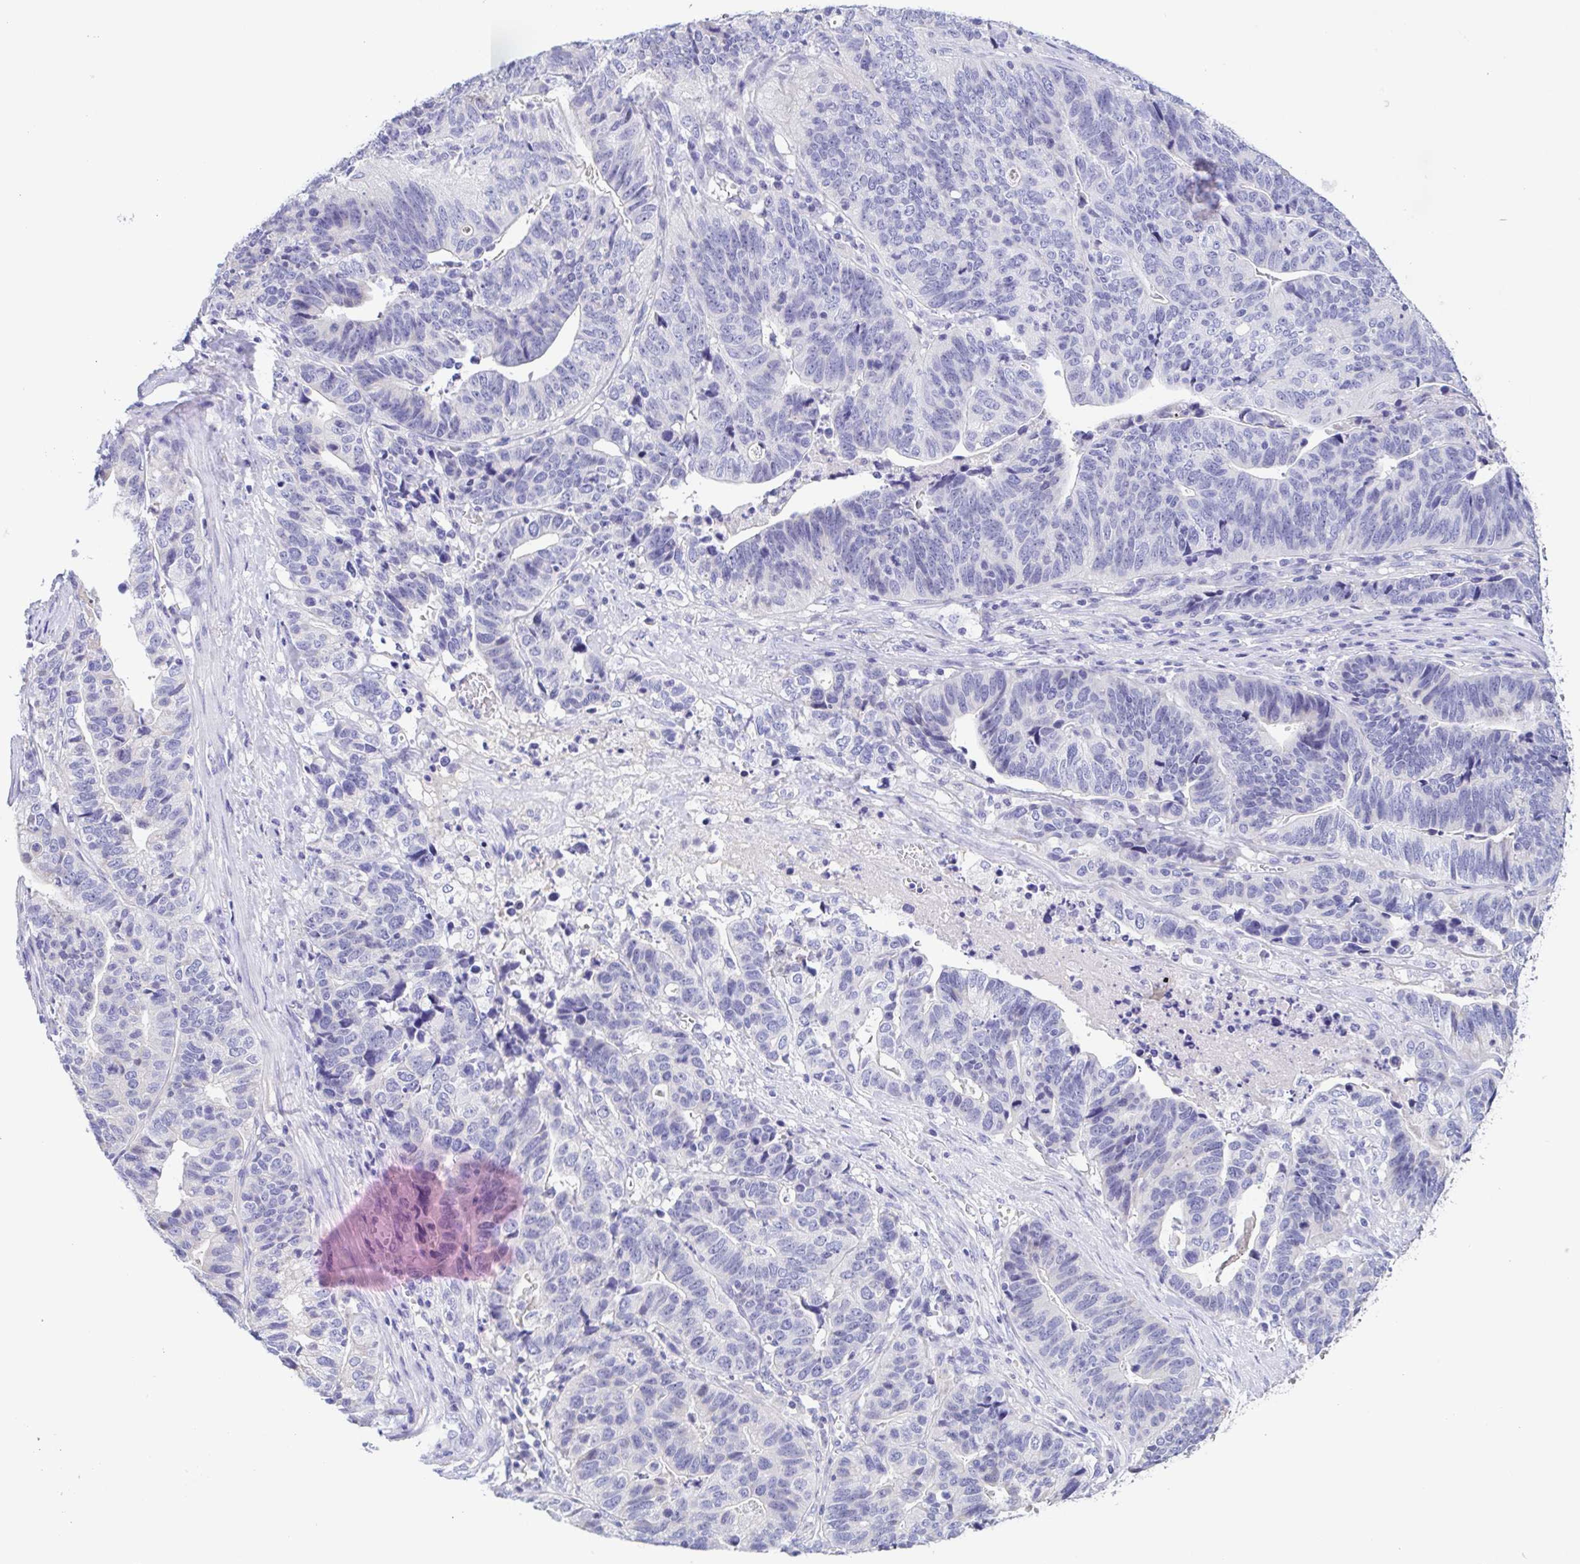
{"staining": {"intensity": "negative", "quantity": "none", "location": "none"}, "tissue": "stomach cancer", "cell_type": "Tumor cells", "image_type": "cancer", "snomed": [{"axis": "morphology", "description": "Adenocarcinoma, NOS"}, {"axis": "topography", "description": "Stomach, upper"}], "caption": "Immunohistochemistry photomicrograph of neoplastic tissue: human stomach cancer (adenocarcinoma) stained with DAB (3,3'-diaminobenzidine) demonstrates no significant protein positivity in tumor cells.", "gene": "TREH", "patient": {"sex": "female", "age": 67}}